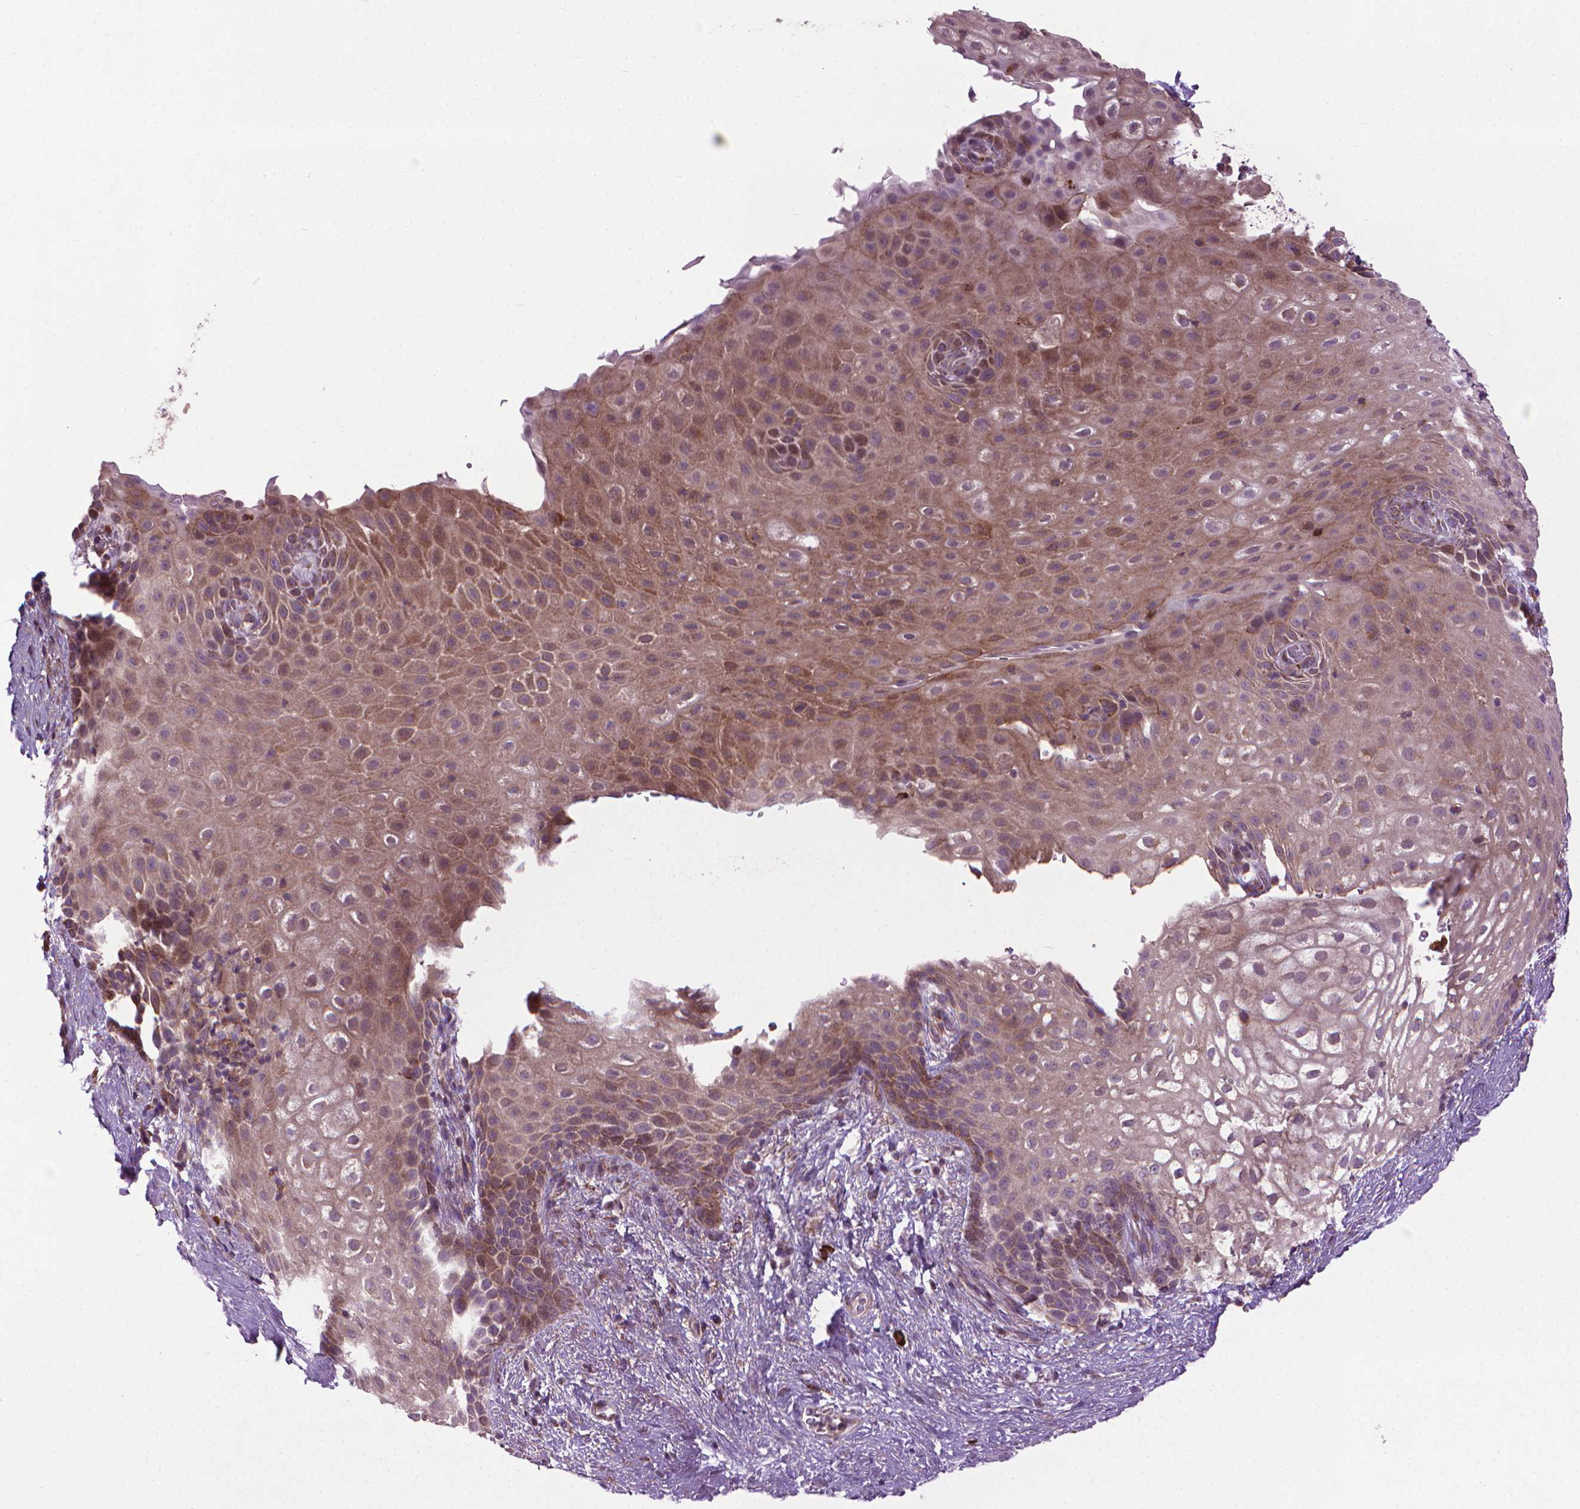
{"staining": {"intensity": "weak", "quantity": "25%-75%", "location": "cytoplasmic/membranous"}, "tissue": "skin", "cell_type": "Epidermal cells", "image_type": "normal", "snomed": [{"axis": "morphology", "description": "Normal tissue, NOS"}, {"axis": "topography", "description": "Anal"}], "caption": "A low amount of weak cytoplasmic/membranous expression is appreciated in approximately 25%-75% of epidermal cells in unremarkable skin.", "gene": "MYH14", "patient": {"sex": "female", "age": 46}}